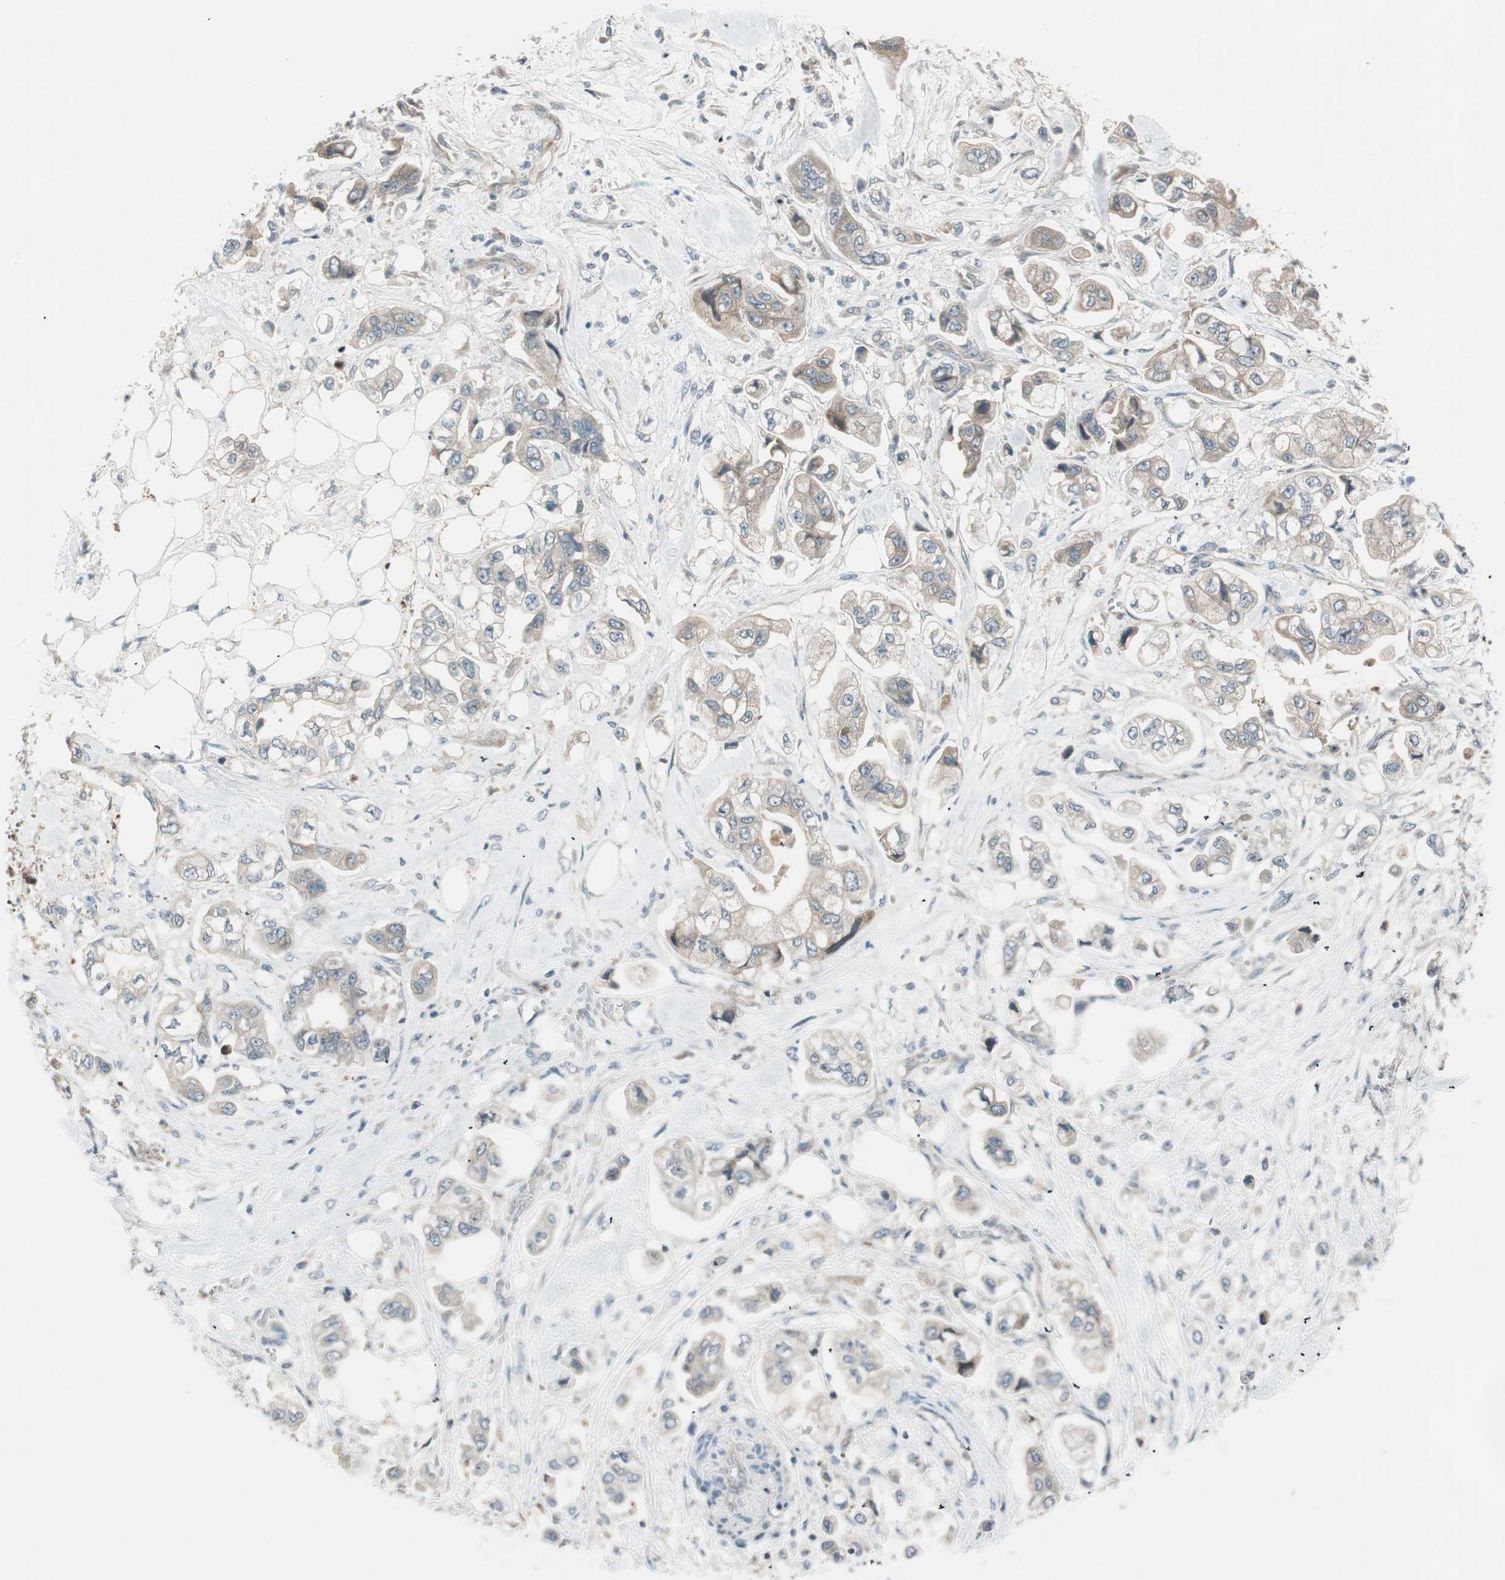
{"staining": {"intensity": "weak", "quantity": ">75%", "location": "cytoplasmic/membranous"}, "tissue": "stomach cancer", "cell_type": "Tumor cells", "image_type": "cancer", "snomed": [{"axis": "morphology", "description": "Adenocarcinoma, NOS"}, {"axis": "topography", "description": "Stomach"}], "caption": "High-magnification brightfield microscopy of stomach cancer stained with DAB (3,3'-diaminobenzidine) (brown) and counterstained with hematoxylin (blue). tumor cells exhibit weak cytoplasmic/membranous staining is seen in about>75% of cells.", "gene": "CGRRF1", "patient": {"sex": "male", "age": 62}}